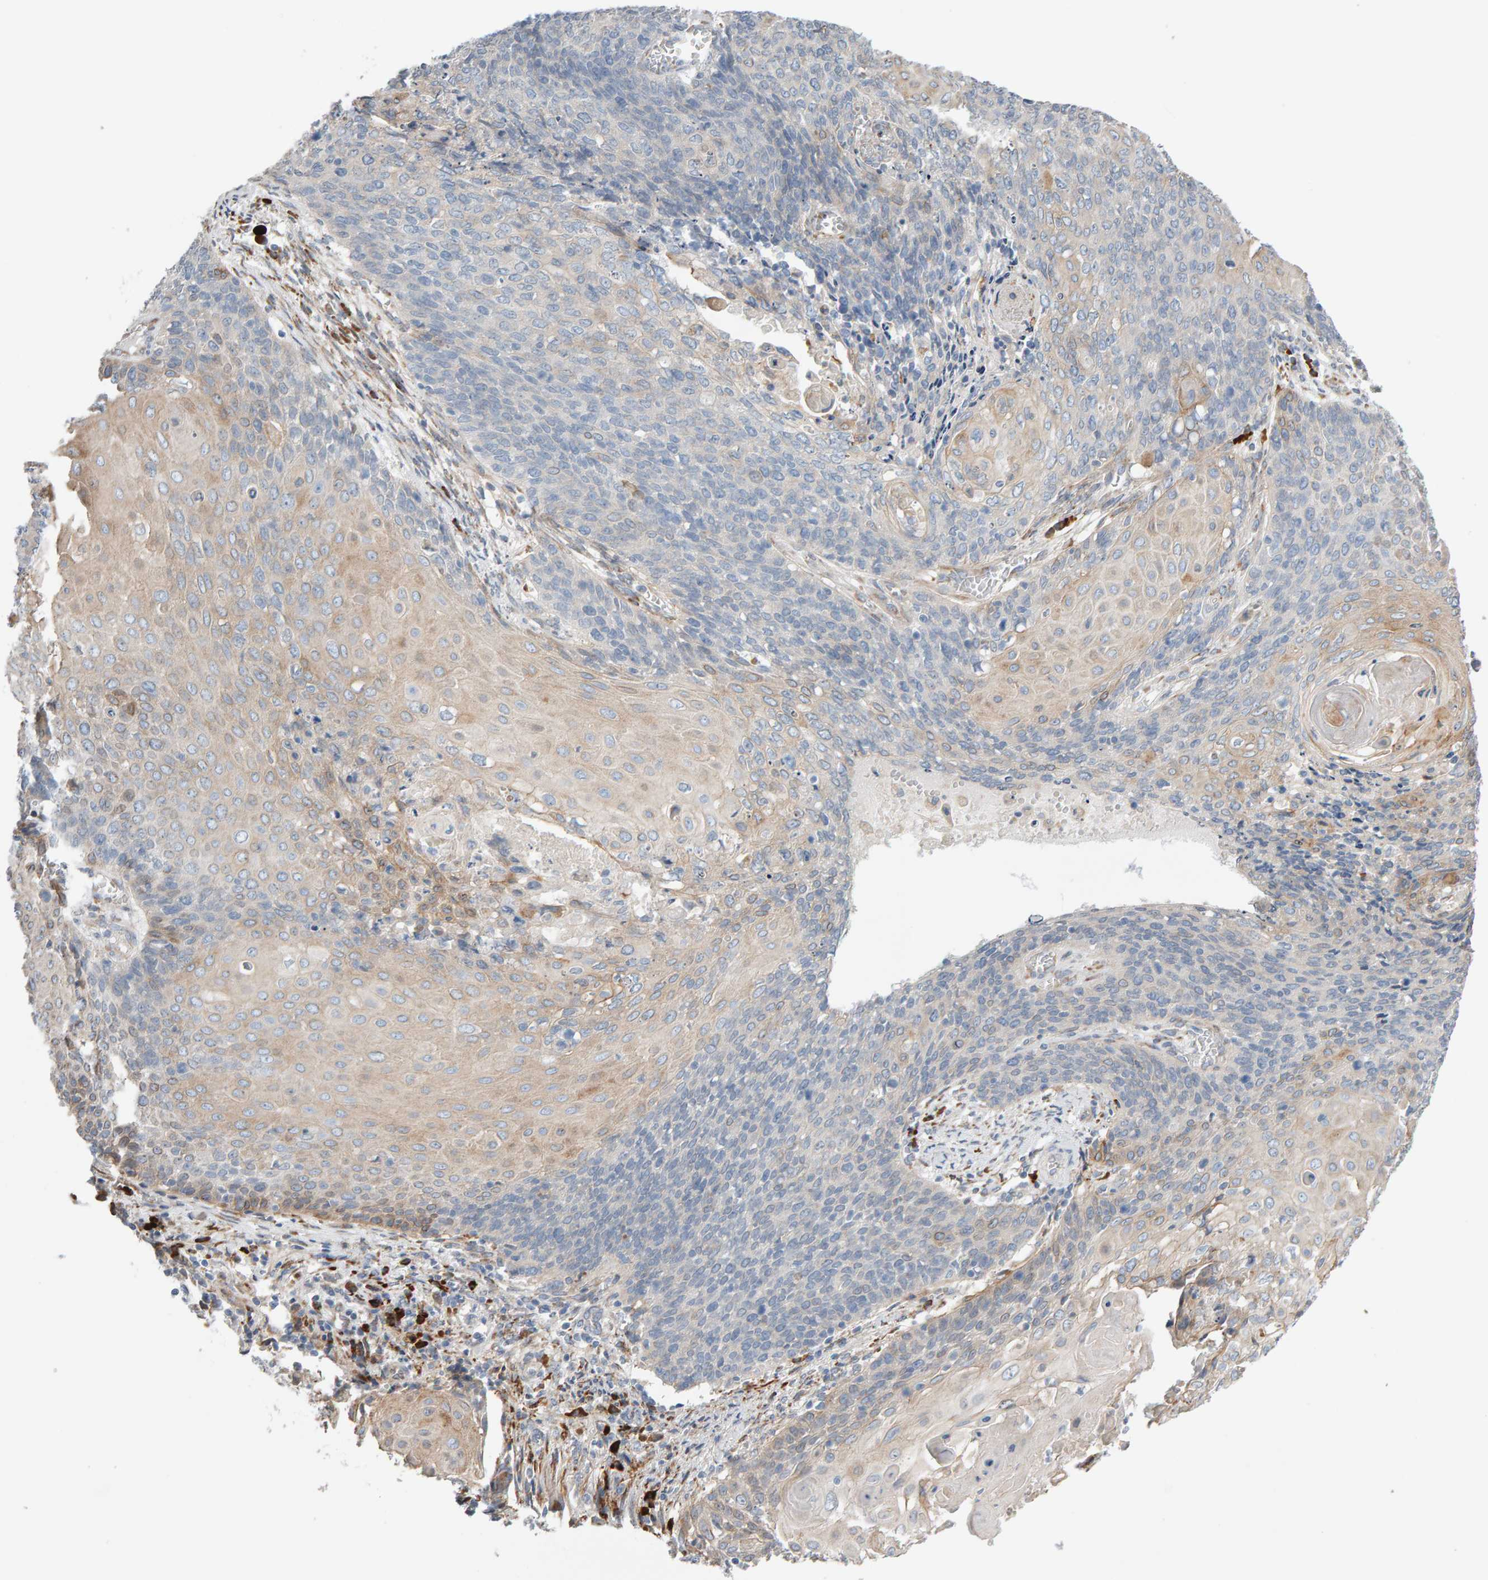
{"staining": {"intensity": "weak", "quantity": "25%-75%", "location": "cytoplasmic/membranous"}, "tissue": "cervical cancer", "cell_type": "Tumor cells", "image_type": "cancer", "snomed": [{"axis": "morphology", "description": "Squamous cell carcinoma, NOS"}, {"axis": "topography", "description": "Cervix"}], "caption": "Immunohistochemical staining of cervical cancer reveals low levels of weak cytoplasmic/membranous expression in about 25%-75% of tumor cells.", "gene": "ENGASE", "patient": {"sex": "female", "age": 39}}